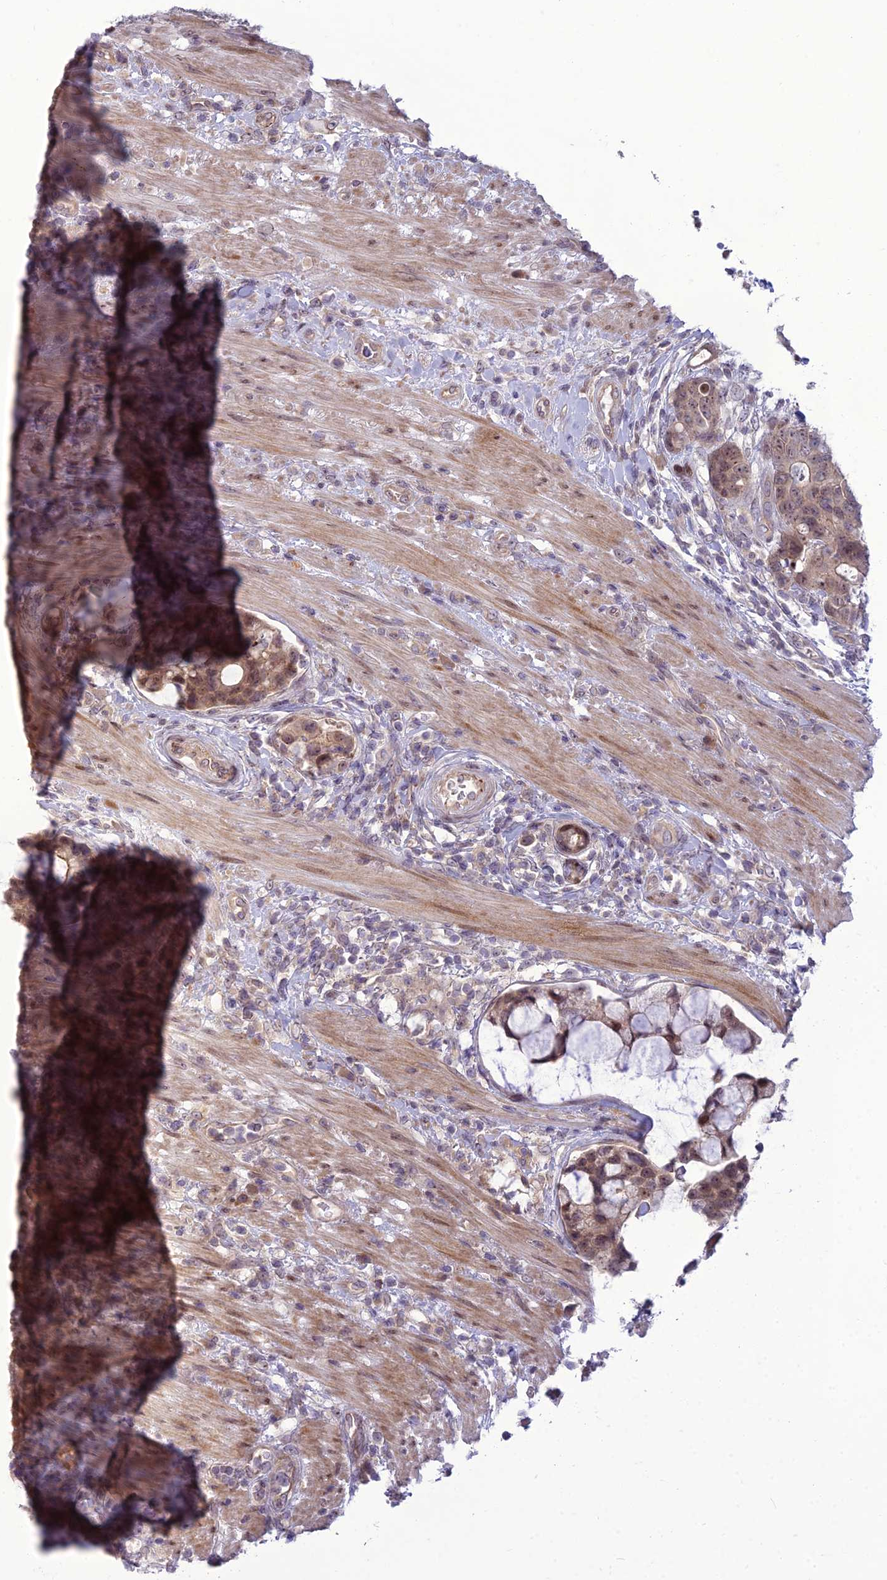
{"staining": {"intensity": "weak", "quantity": ">75%", "location": "cytoplasmic/membranous,nuclear"}, "tissue": "colorectal cancer", "cell_type": "Tumor cells", "image_type": "cancer", "snomed": [{"axis": "morphology", "description": "Adenocarcinoma, NOS"}, {"axis": "topography", "description": "Colon"}], "caption": "A low amount of weak cytoplasmic/membranous and nuclear expression is identified in approximately >75% of tumor cells in adenocarcinoma (colorectal) tissue.", "gene": "DTX2", "patient": {"sex": "female", "age": 82}}